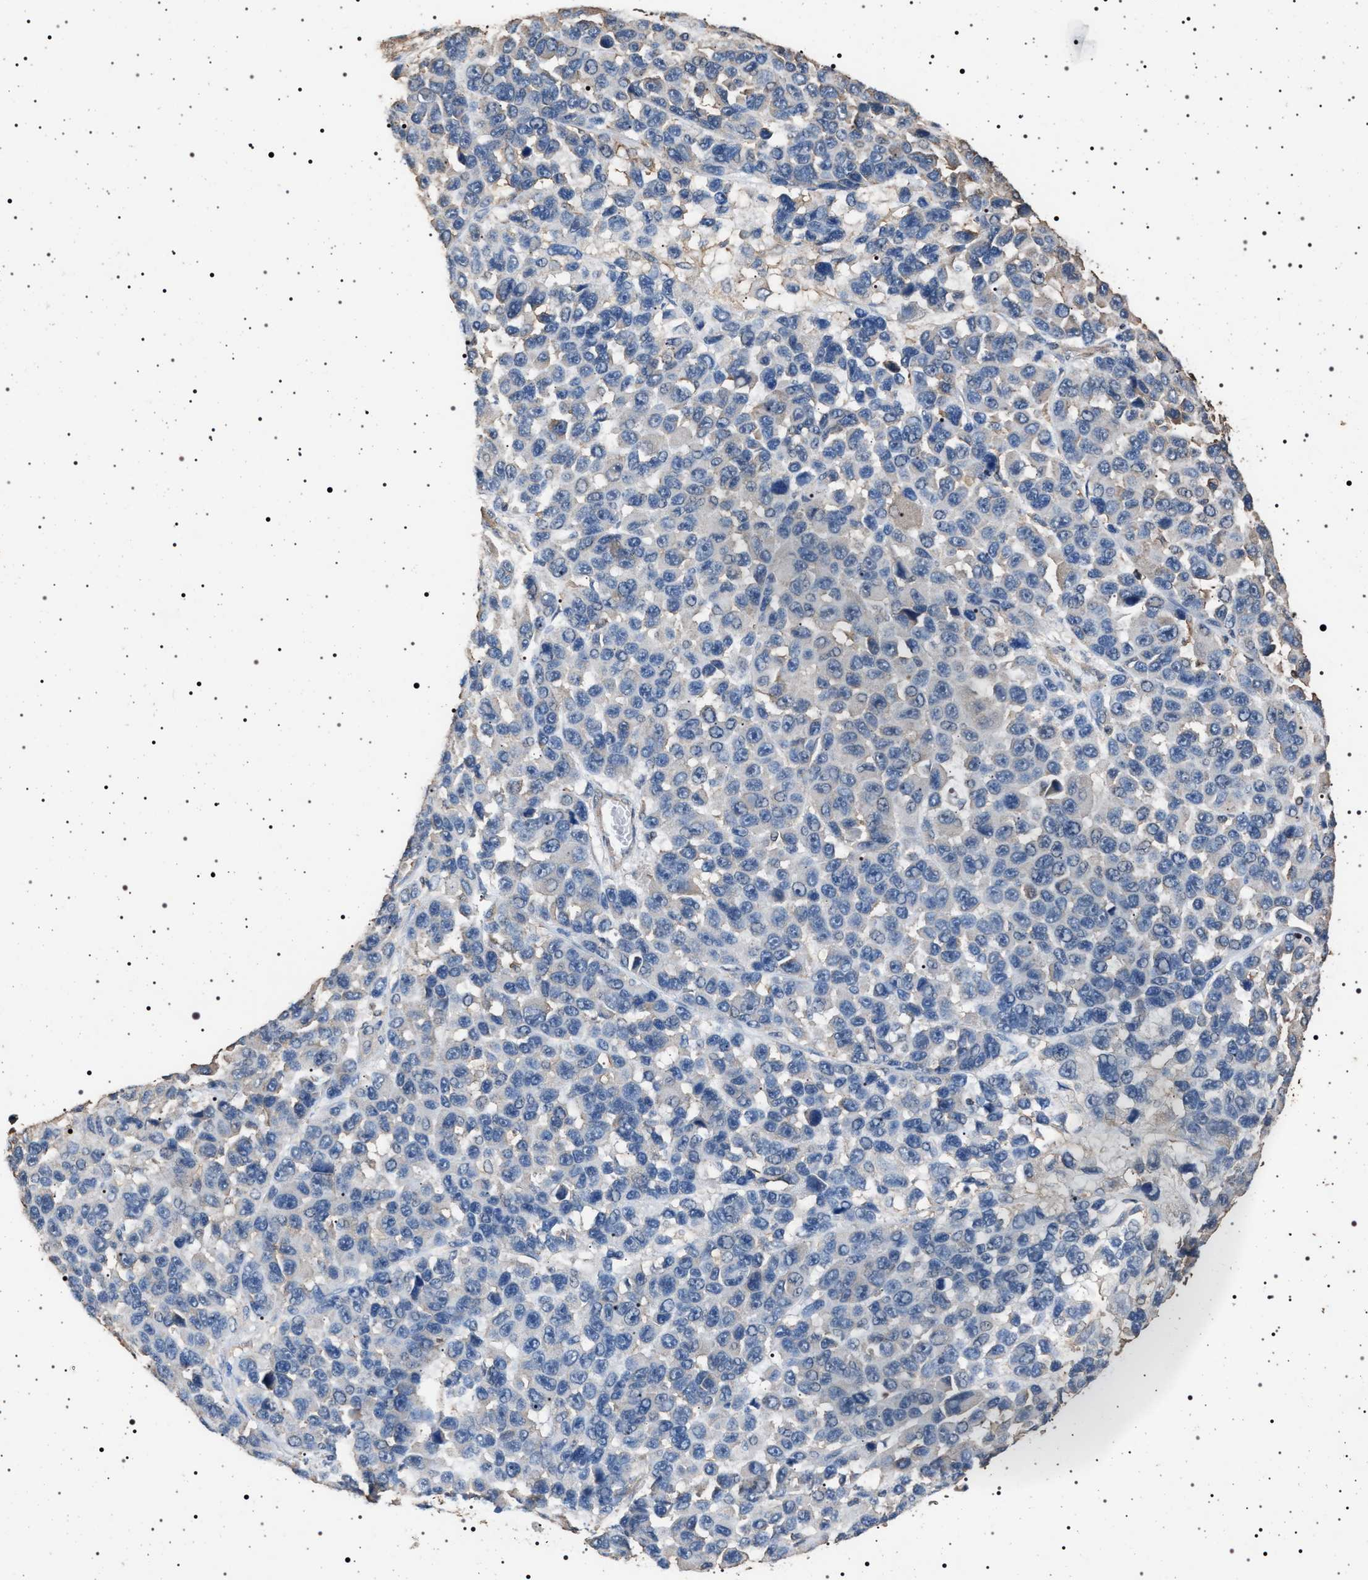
{"staining": {"intensity": "negative", "quantity": "none", "location": "none"}, "tissue": "melanoma", "cell_type": "Tumor cells", "image_type": "cancer", "snomed": [{"axis": "morphology", "description": "Malignant melanoma, NOS"}, {"axis": "topography", "description": "Skin"}], "caption": "Malignant melanoma was stained to show a protein in brown. There is no significant expression in tumor cells.", "gene": "SMAP2", "patient": {"sex": "male", "age": 53}}